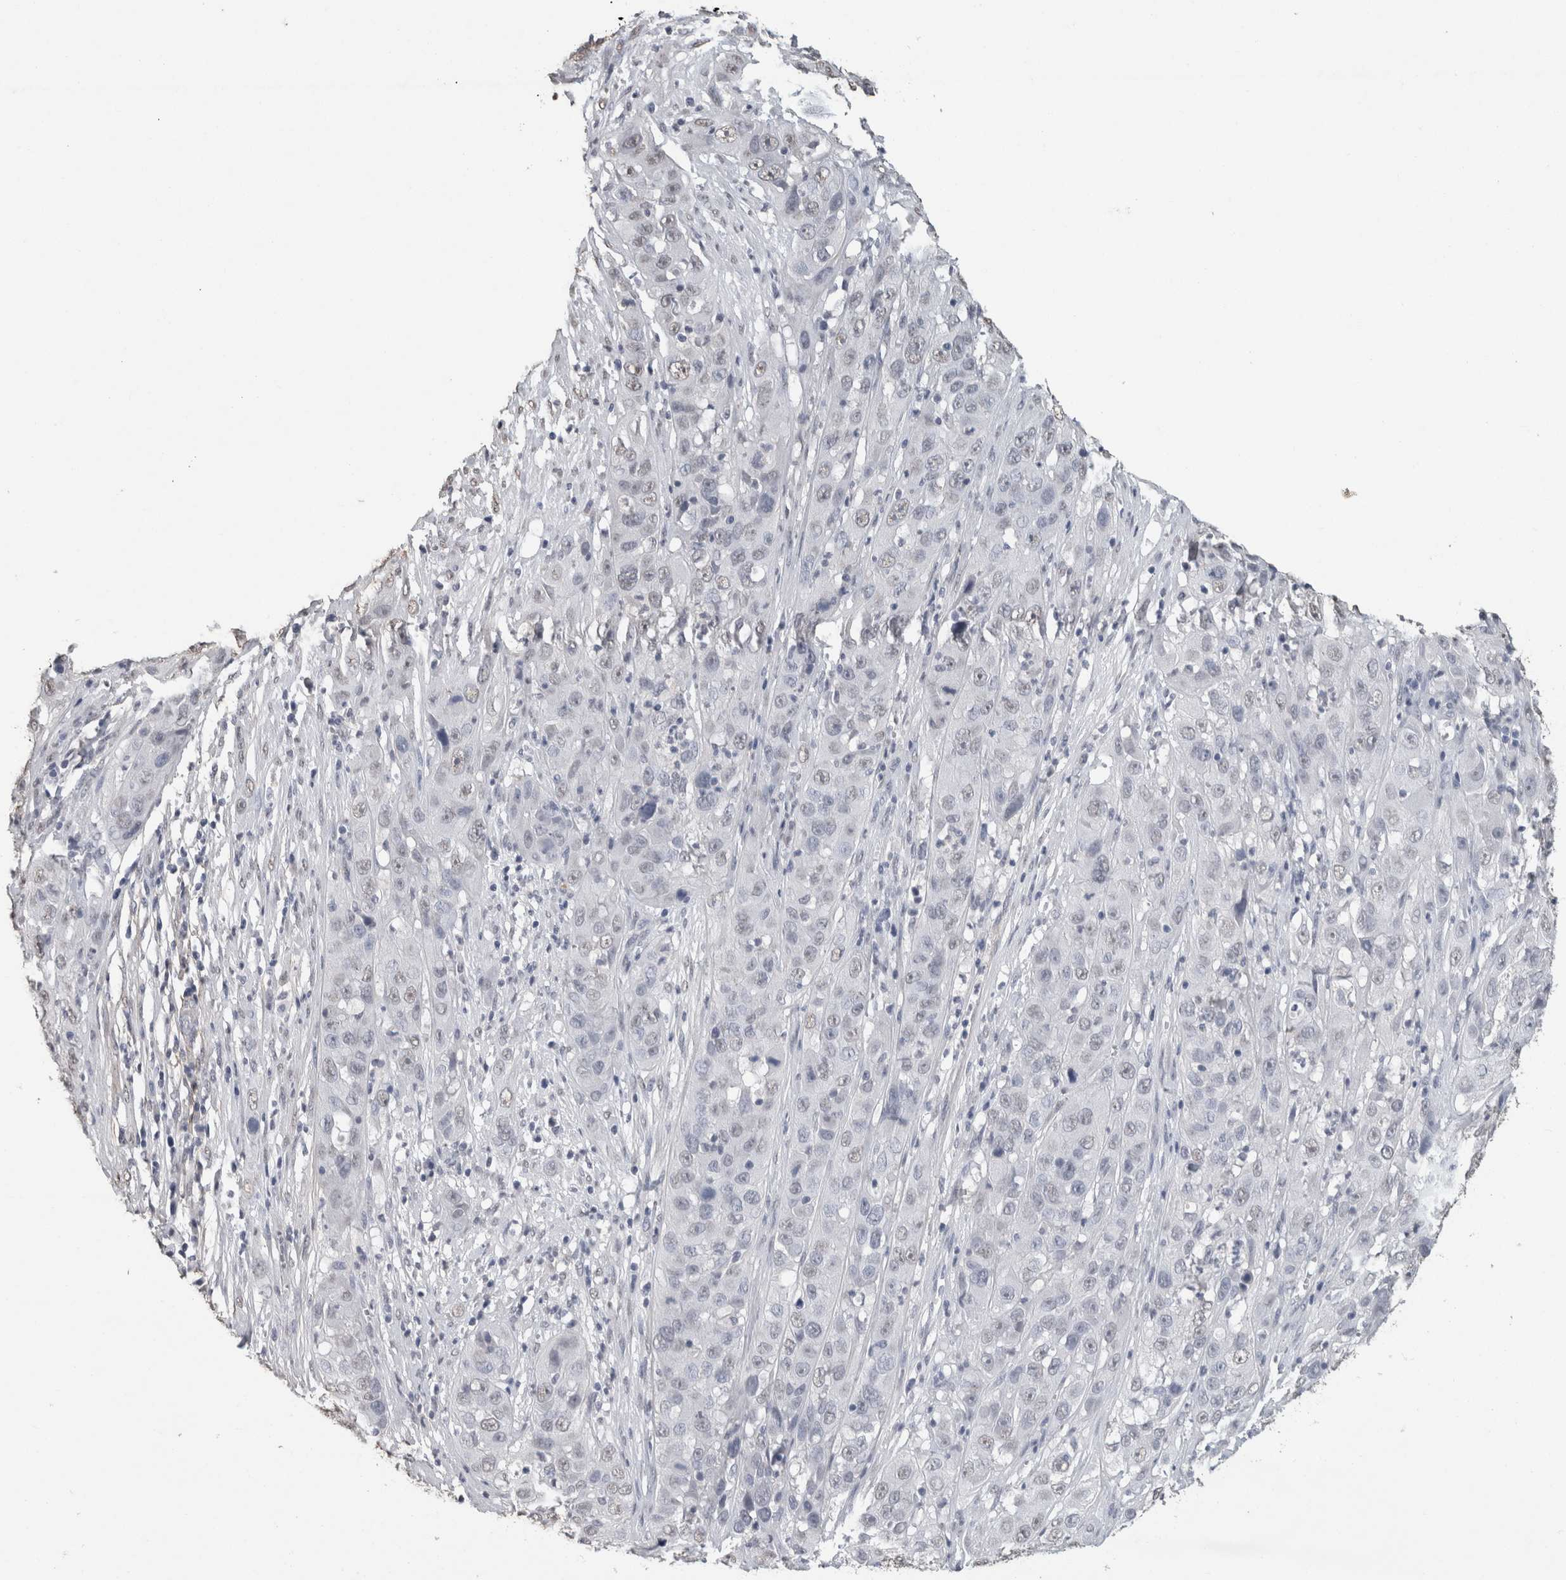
{"staining": {"intensity": "negative", "quantity": "none", "location": "none"}, "tissue": "cervical cancer", "cell_type": "Tumor cells", "image_type": "cancer", "snomed": [{"axis": "morphology", "description": "Squamous cell carcinoma, NOS"}, {"axis": "topography", "description": "Cervix"}], "caption": "IHC micrograph of human squamous cell carcinoma (cervical) stained for a protein (brown), which exhibits no staining in tumor cells. (DAB IHC visualized using brightfield microscopy, high magnification).", "gene": "LTBP1", "patient": {"sex": "female", "age": 32}}